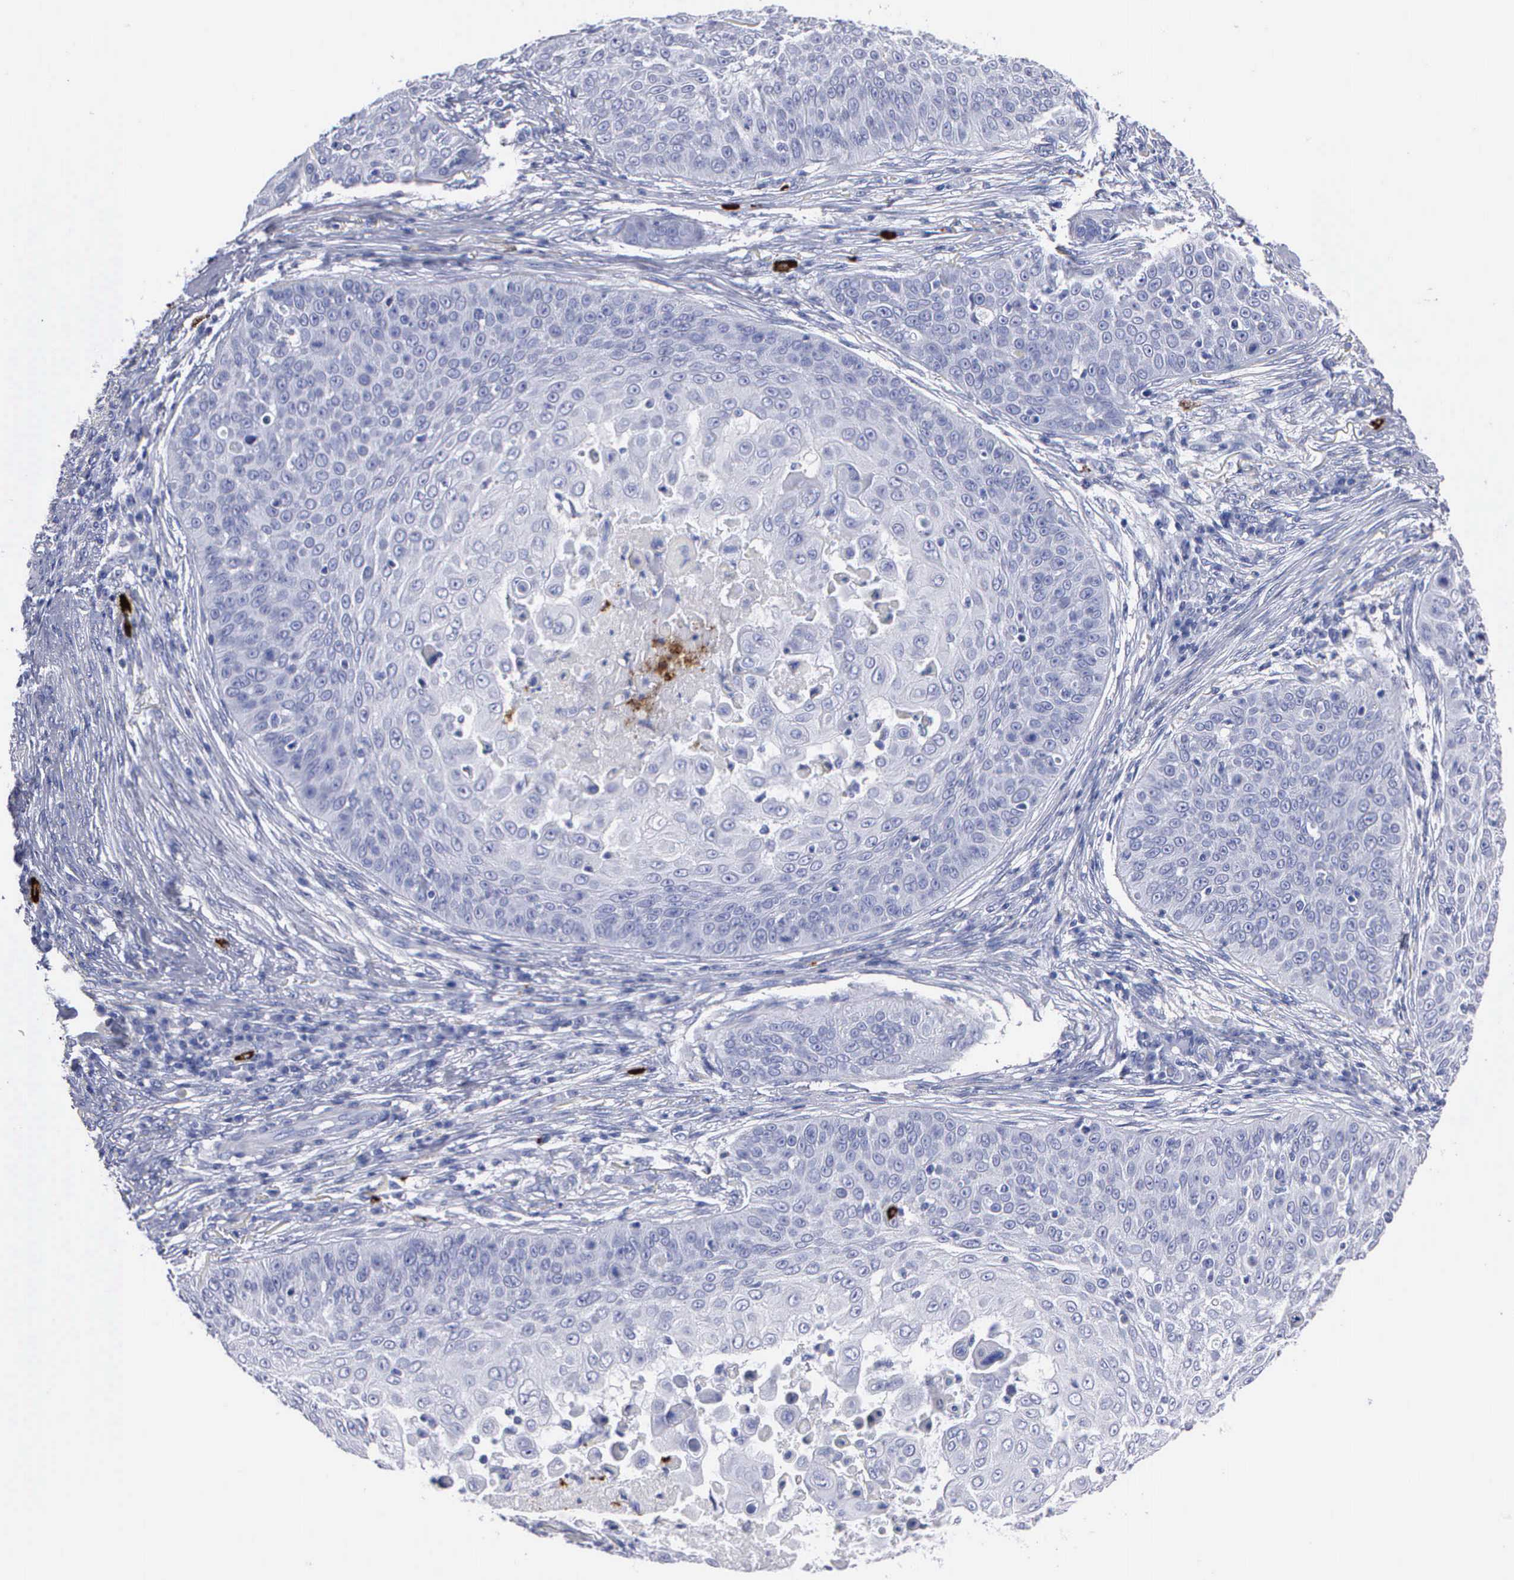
{"staining": {"intensity": "negative", "quantity": "none", "location": "none"}, "tissue": "skin cancer", "cell_type": "Tumor cells", "image_type": "cancer", "snomed": [{"axis": "morphology", "description": "Squamous cell carcinoma, NOS"}, {"axis": "topography", "description": "Skin"}], "caption": "This is an IHC photomicrograph of squamous cell carcinoma (skin). There is no positivity in tumor cells.", "gene": "CTSG", "patient": {"sex": "male", "age": 82}}